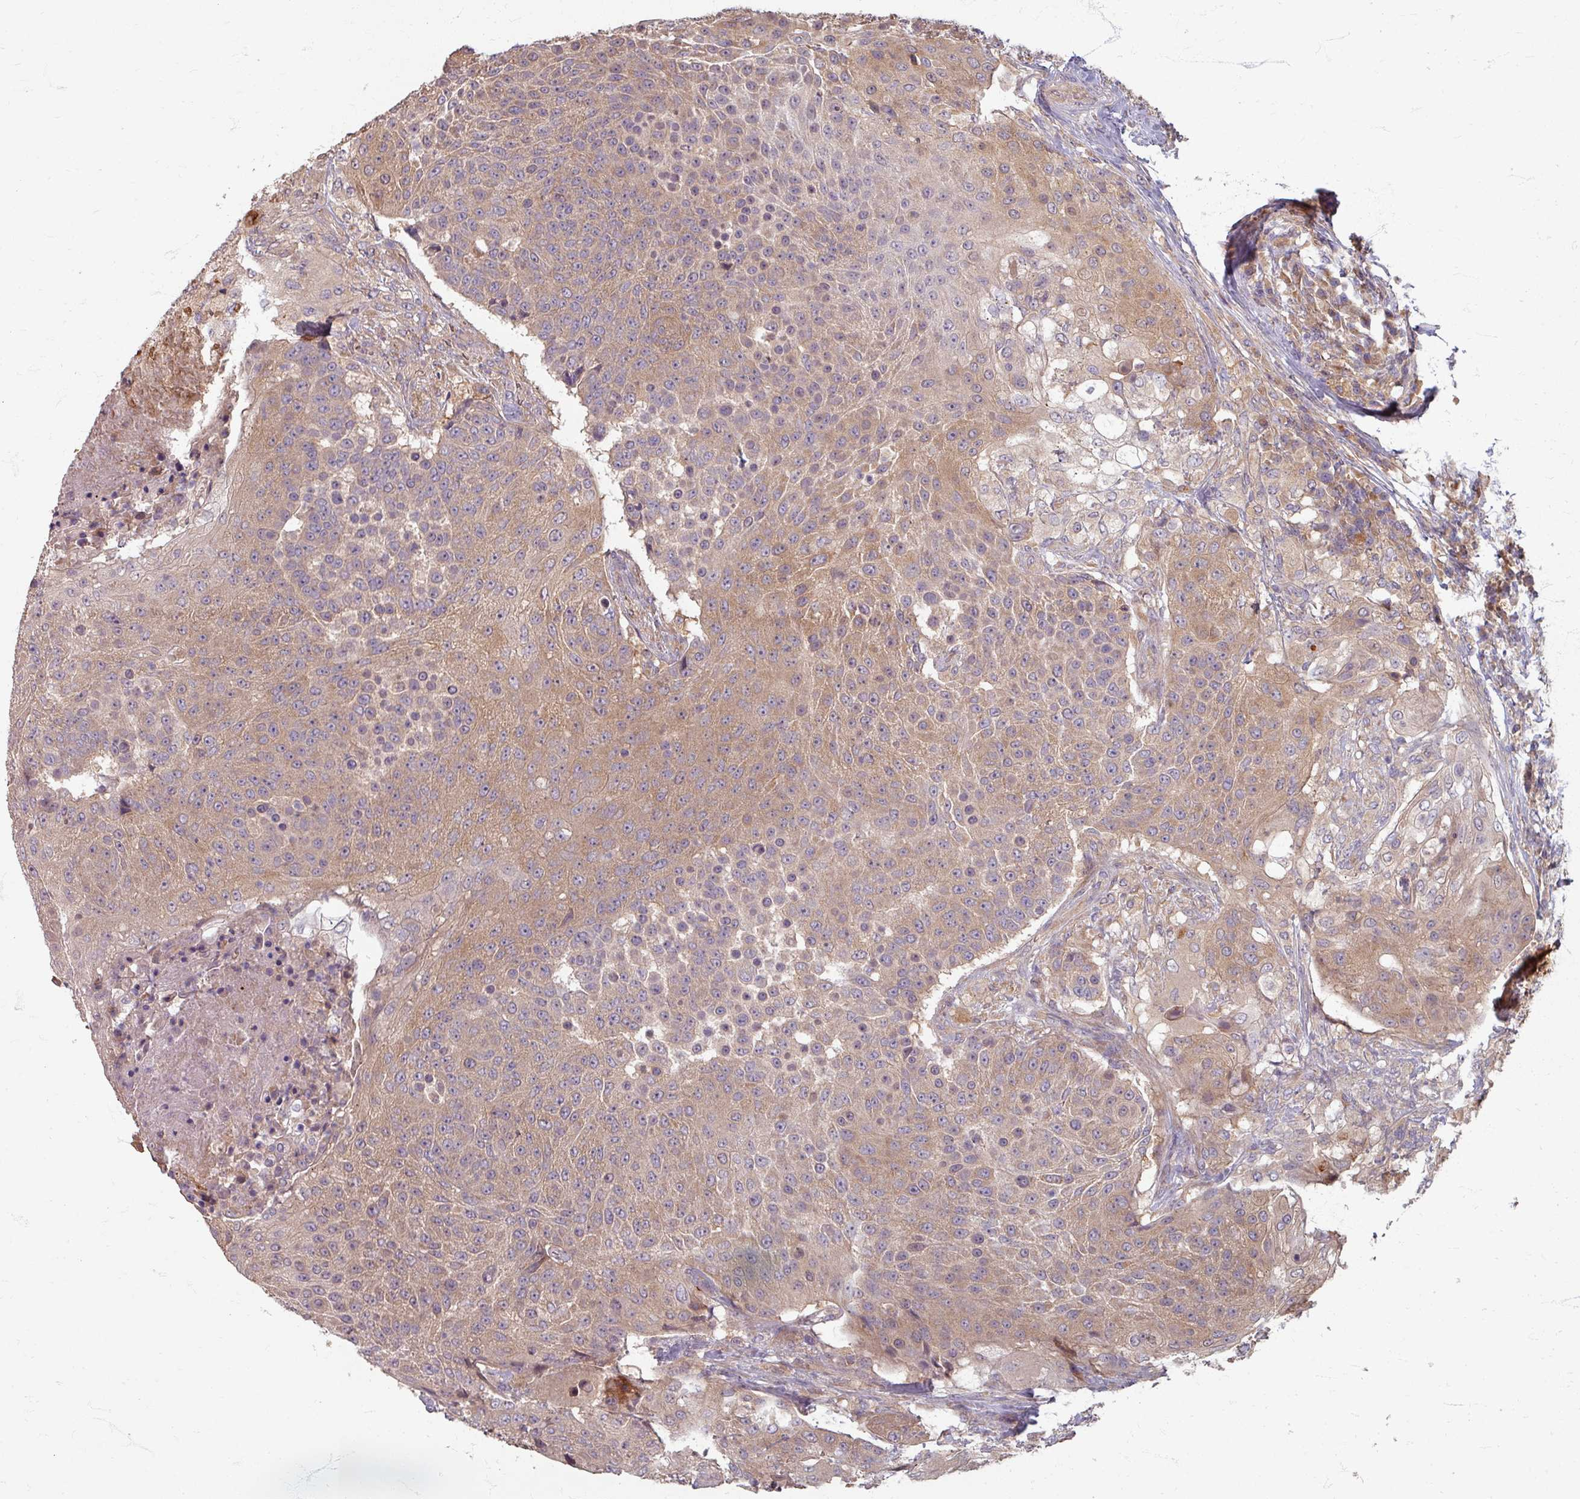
{"staining": {"intensity": "moderate", "quantity": ">75%", "location": "cytoplasmic/membranous"}, "tissue": "urothelial cancer", "cell_type": "Tumor cells", "image_type": "cancer", "snomed": [{"axis": "morphology", "description": "Urothelial carcinoma, High grade"}, {"axis": "topography", "description": "Urinary bladder"}], "caption": "The immunohistochemical stain labels moderate cytoplasmic/membranous expression in tumor cells of urothelial cancer tissue. The staining was performed using DAB (3,3'-diaminobenzidine), with brown indicating positive protein expression. Nuclei are stained blue with hematoxylin.", "gene": "STAM", "patient": {"sex": "female", "age": 63}}